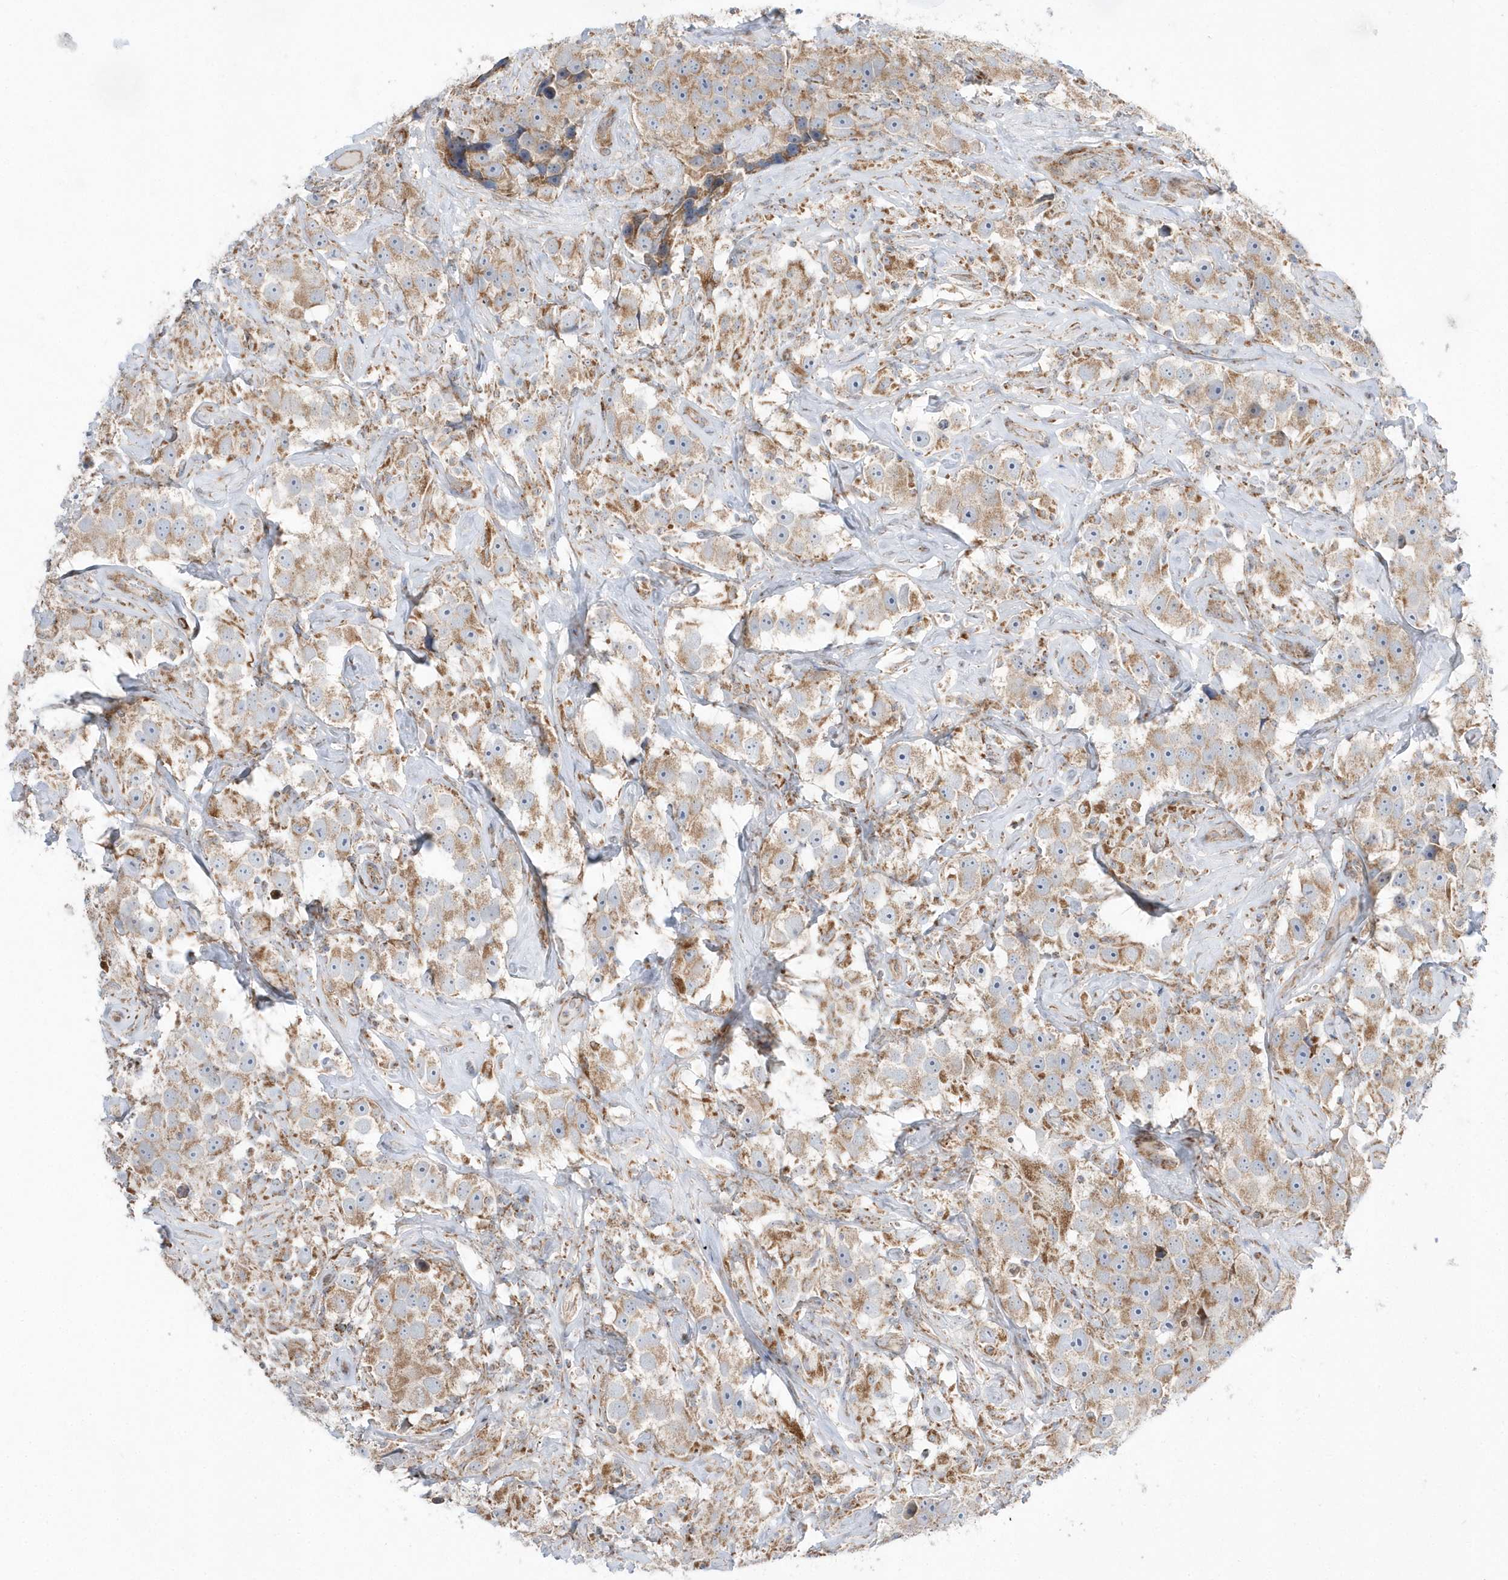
{"staining": {"intensity": "moderate", "quantity": ">75%", "location": "cytoplasmic/membranous"}, "tissue": "testis cancer", "cell_type": "Tumor cells", "image_type": "cancer", "snomed": [{"axis": "morphology", "description": "Seminoma, NOS"}, {"axis": "topography", "description": "Testis"}], "caption": "This photomicrograph displays immunohistochemistry staining of seminoma (testis), with medium moderate cytoplasmic/membranous expression in about >75% of tumor cells.", "gene": "OPA1", "patient": {"sex": "male", "age": 49}}